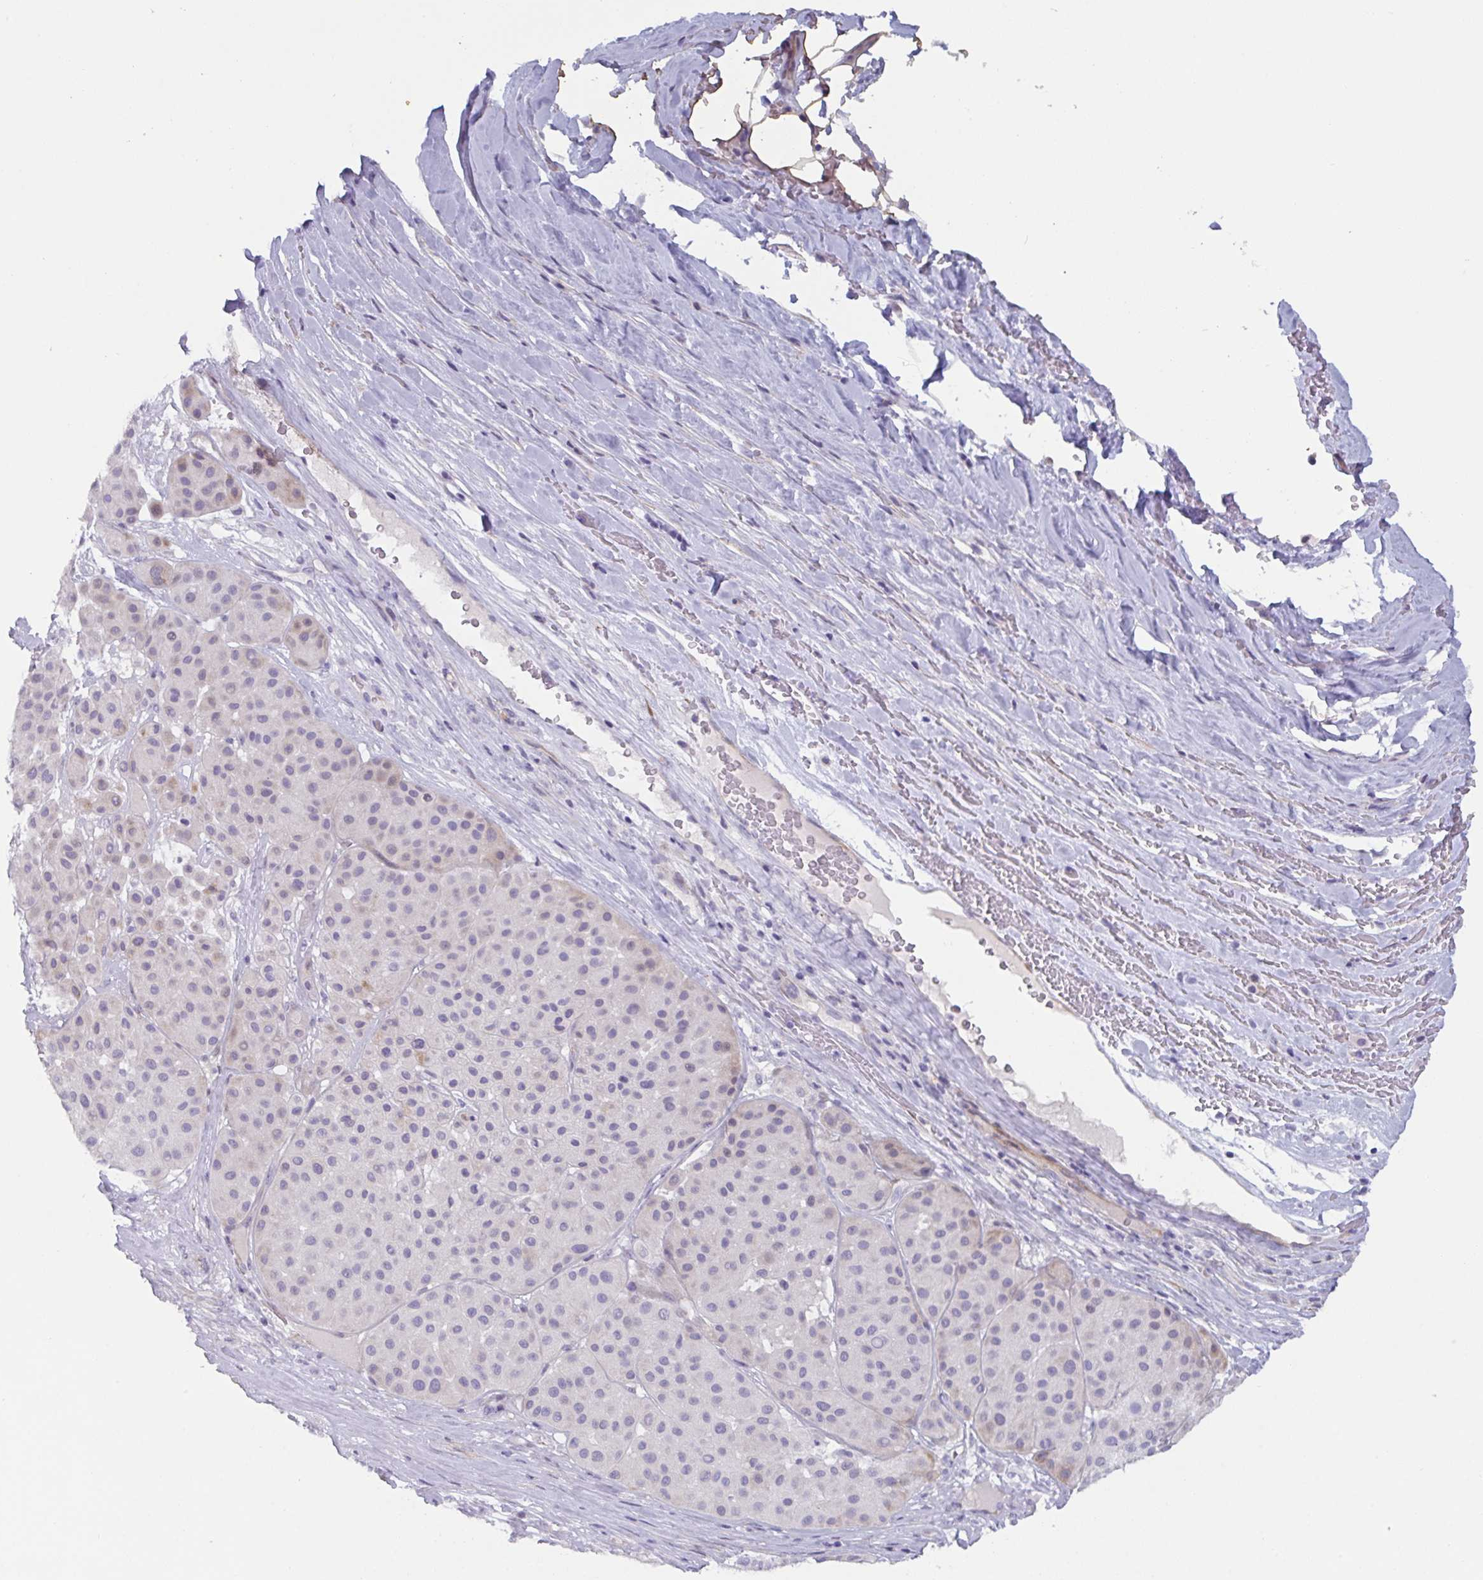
{"staining": {"intensity": "negative", "quantity": "none", "location": "none"}, "tissue": "melanoma", "cell_type": "Tumor cells", "image_type": "cancer", "snomed": [{"axis": "morphology", "description": "Malignant melanoma, Metastatic site"}, {"axis": "topography", "description": "Smooth muscle"}], "caption": "DAB immunohistochemical staining of human melanoma reveals no significant staining in tumor cells.", "gene": "OR5P3", "patient": {"sex": "male", "age": 41}}